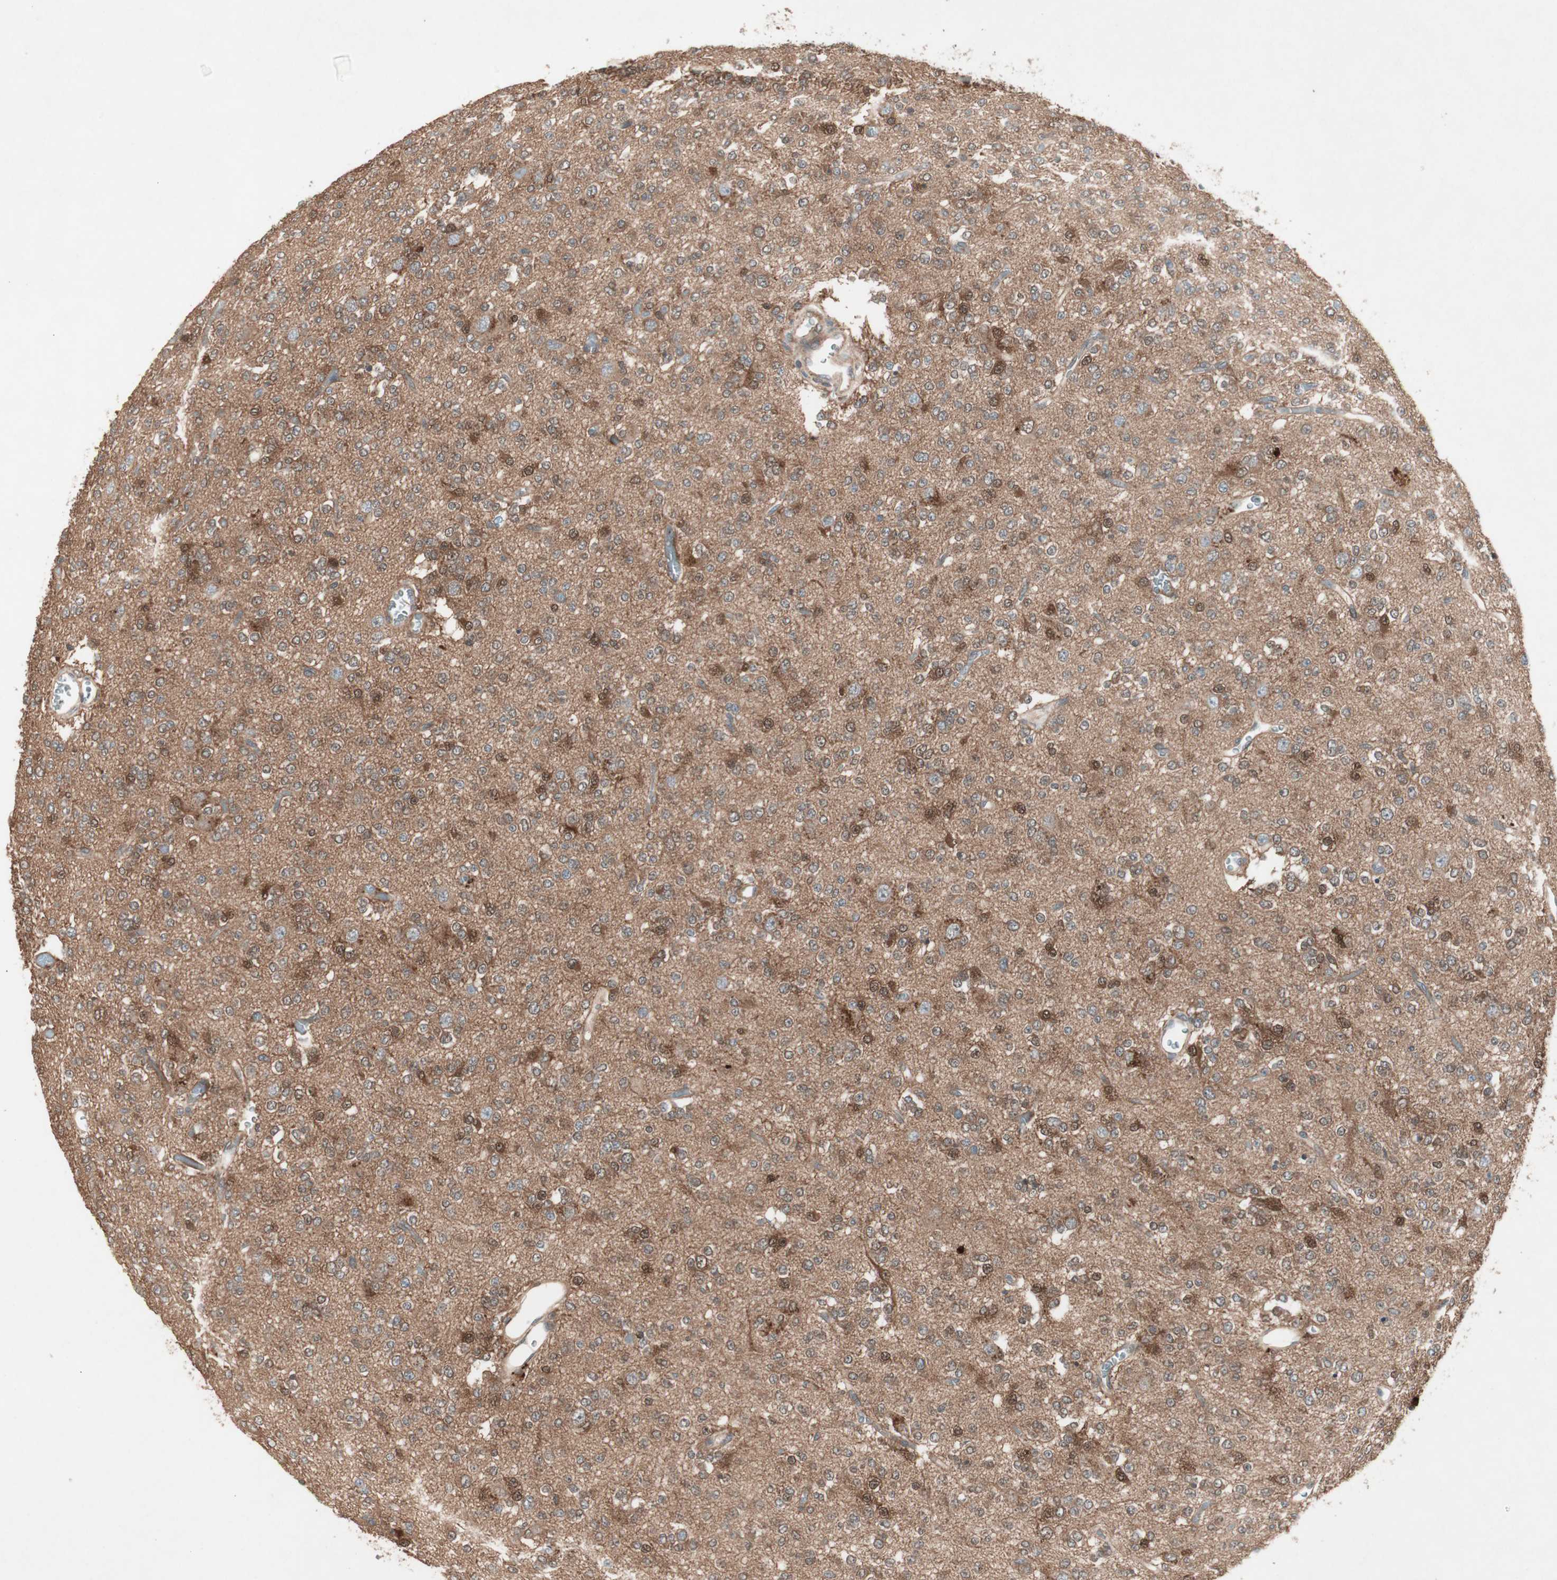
{"staining": {"intensity": "moderate", "quantity": ">75%", "location": "cytoplasmic/membranous"}, "tissue": "glioma", "cell_type": "Tumor cells", "image_type": "cancer", "snomed": [{"axis": "morphology", "description": "Glioma, malignant, Low grade"}, {"axis": "topography", "description": "Brain"}], "caption": "Tumor cells display medium levels of moderate cytoplasmic/membranous positivity in about >75% of cells in glioma. Immunohistochemistry stains the protein in brown and the nuclei are stained blue.", "gene": "SDSL", "patient": {"sex": "male", "age": 38}}